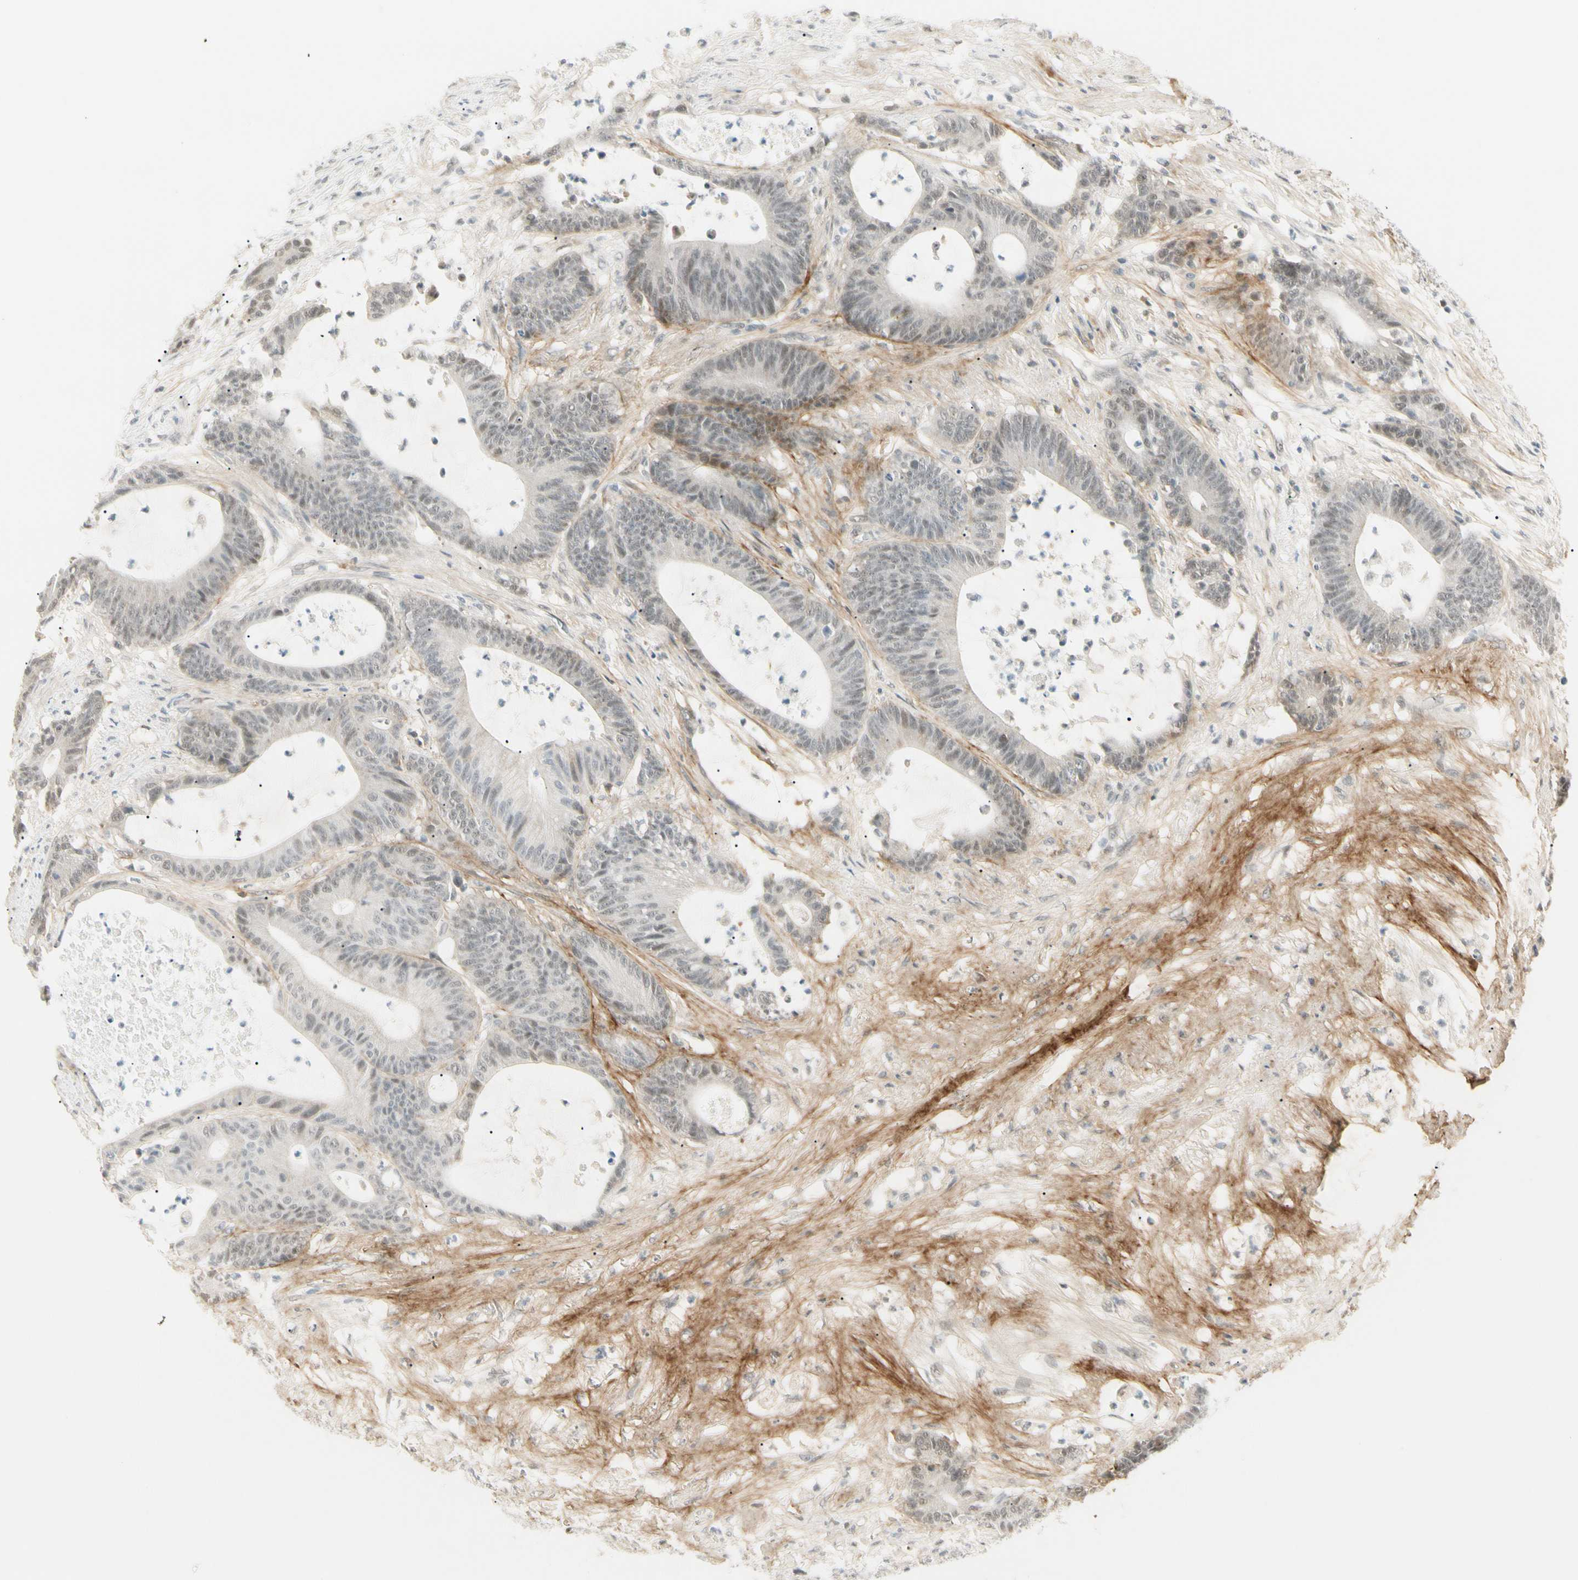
{"staining": {"intensity": "weak", "quantity": "25%-75%", "location": "nuclear"}, "tissue": "colorectal cancer", "cell_type": "Tumor cells", "image_type": "cancer", "snomed": [{"axis": "morphology", "description": "Adenocarcinoma, NOS"}, {"axis": "topography", "description": "Colon"}], "caption": "Brown immunohistochemical staining in human adenocarcinoma (colorectal) demonstrates weak nuclear positivity in about 25%-75% of tumor cells. (DAB IHC, brown staining for protein, blue staining for nuclei).", "gene": "ASPN", "patient": {"sex": "female", "age": 84}}